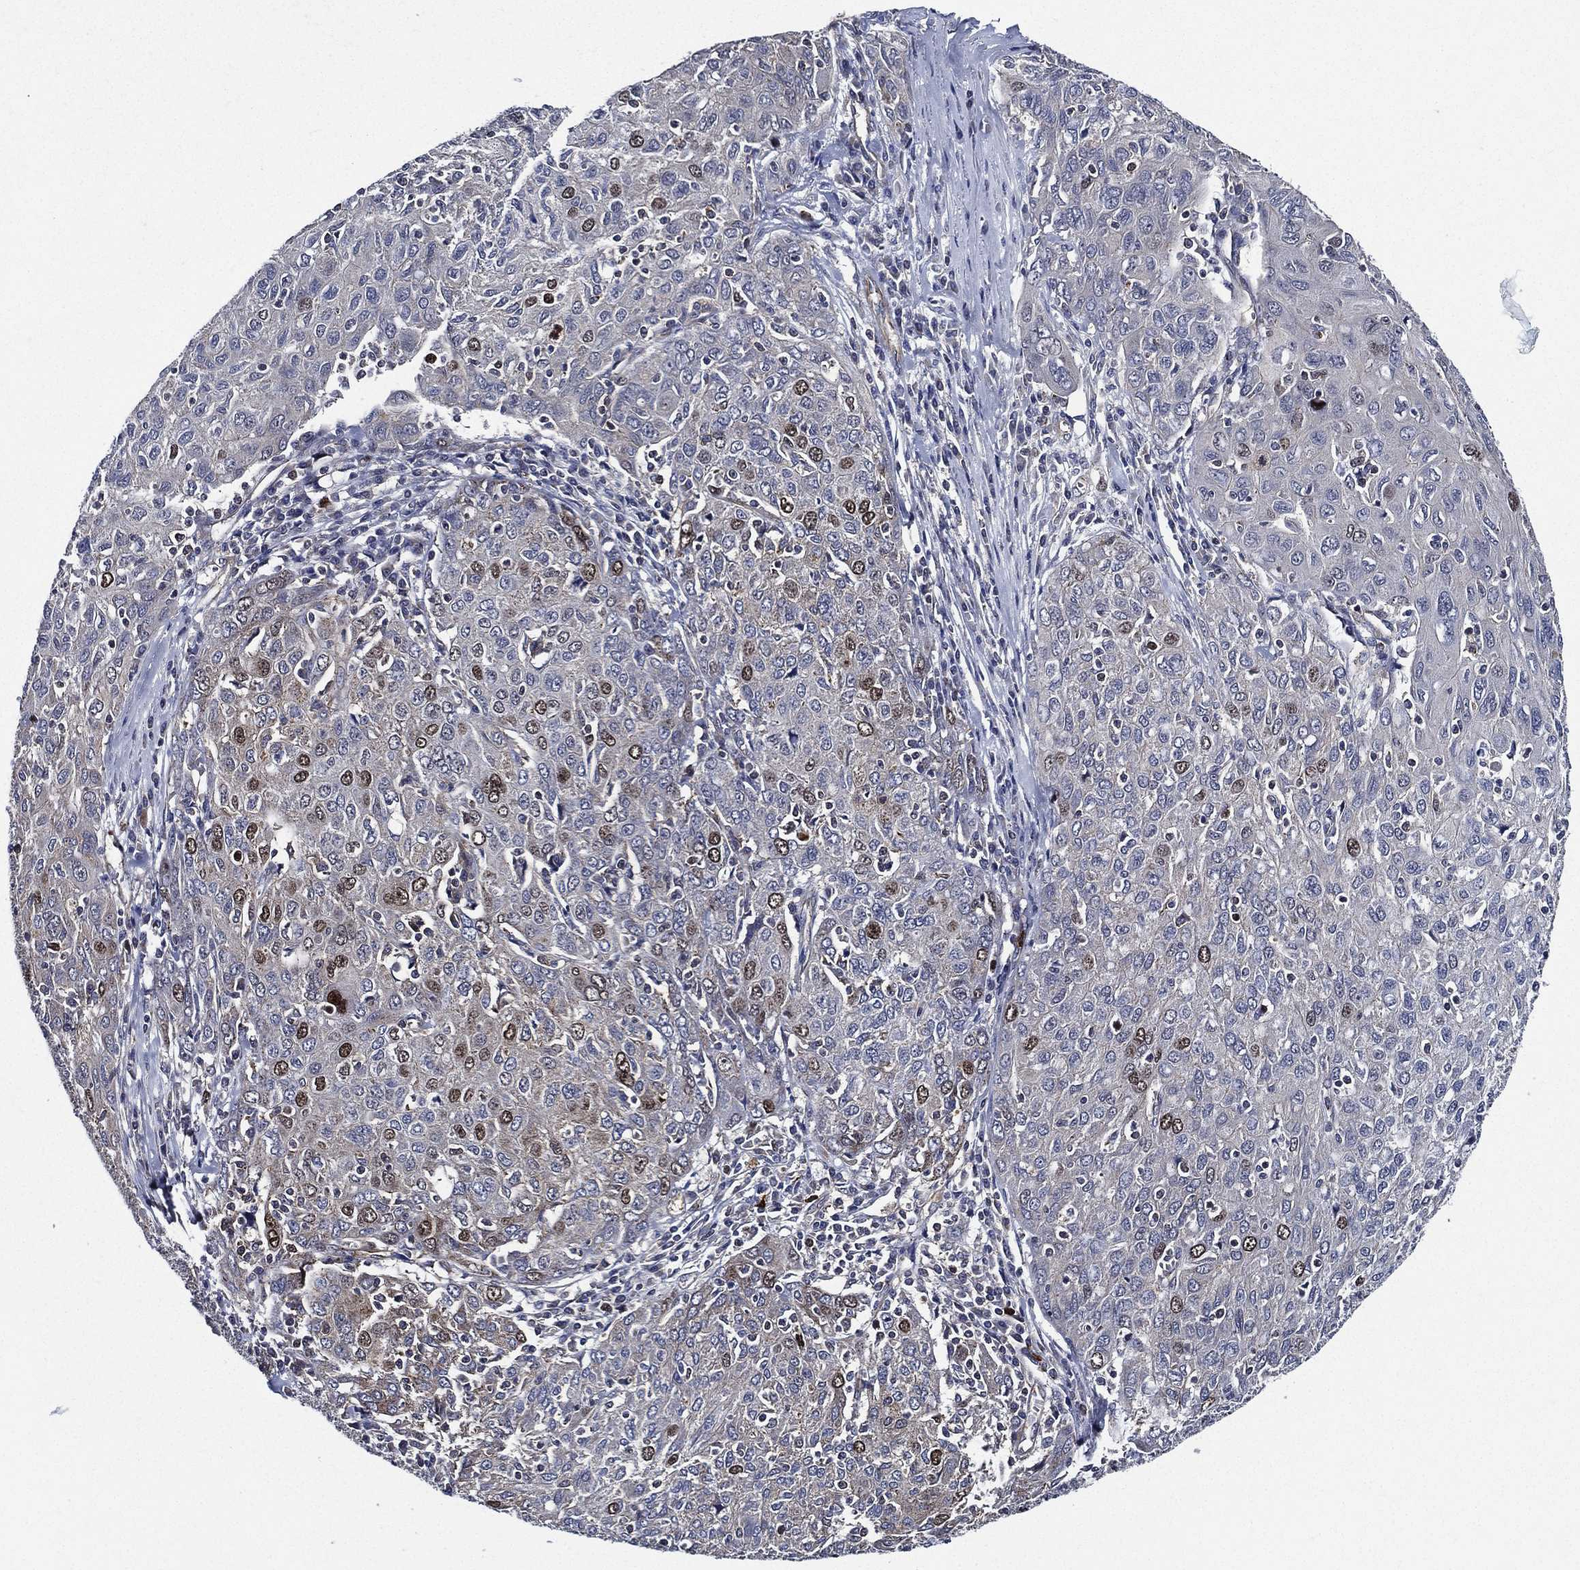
{"staining": {"intensity": "moderate", "quantity": "<25%", "location": "nuclear"}, "tissue": "ovarian cancer", "cell_type": "Tumor cells", "image_type": "cancer", "snomed": [{"axis": "morphology", "description": "Carcinoma, endometroid"}, {"axis": "topography", "description": "Ovary"}], "caption": "Brown immunohistochemical staining in ovarian cancer reveals moderate nuclear expression in approximately <25% of tumor cells. (Stains: DAB (3,3'-diaminobenzidine) in brown, nuclei in blue, Microscopy: brightfield microscopy at high magnification).", "gene": "KIF20B", "patient": {"sex": "female", "age": 50}}